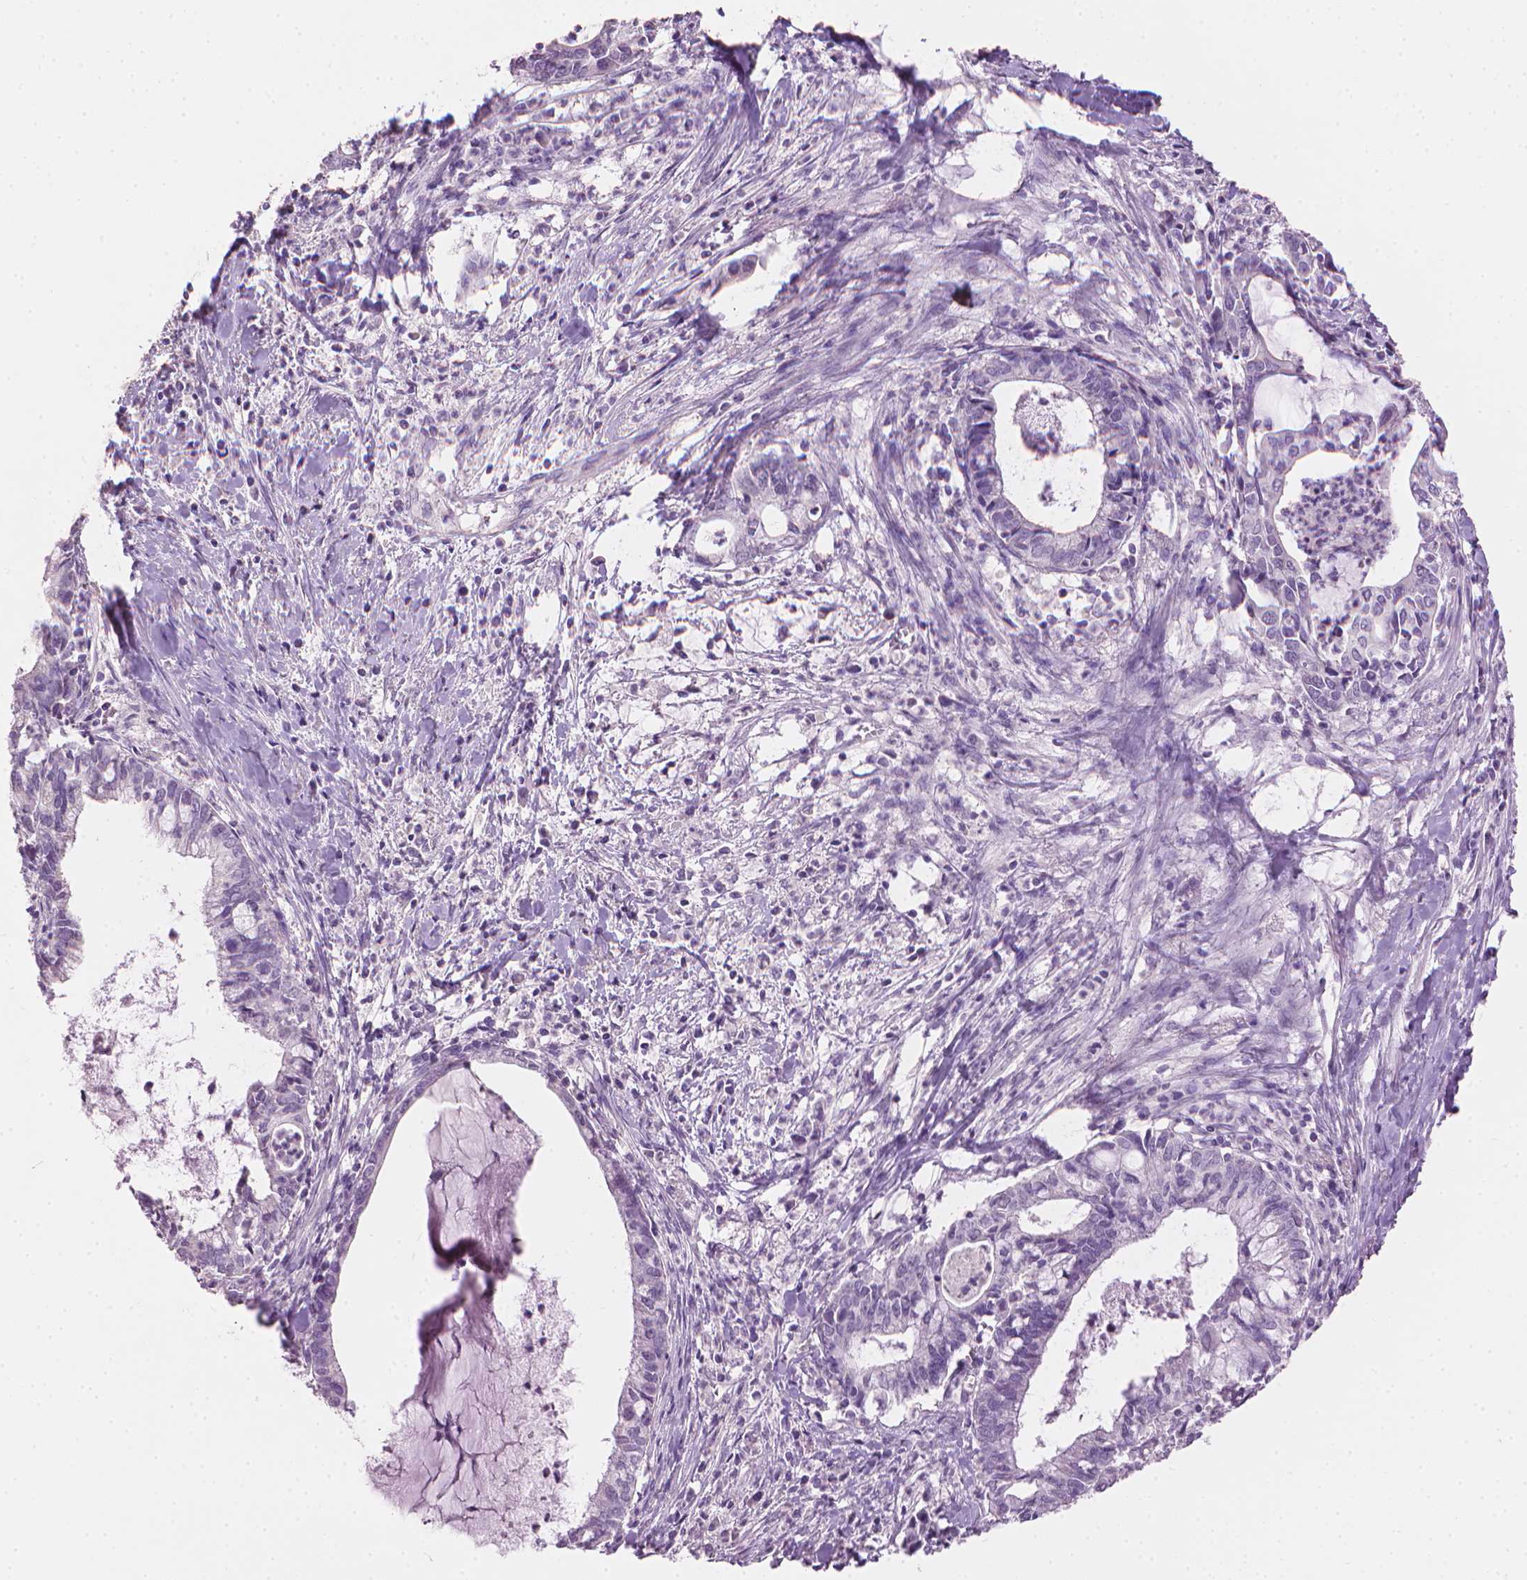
{"staining": {"intensity": "negative", "quantity": "none", "location": "none"}, "tissue": "cervical cancer", "cell_type": "Tumor cells", "image_type": "cancer", "snomed": [{"axis": "morphology", "description": "Adenocarcinoma, NOS"}, {"axis": "topography", "description": "Cervix"}], "caption": "A histopathology image of adenocarcinoma (cervical) stained for a protein demonstrates no brown staining in tumor cells.", "gene": "MLANA", "patient": {"sex": "female", "age": 42}}